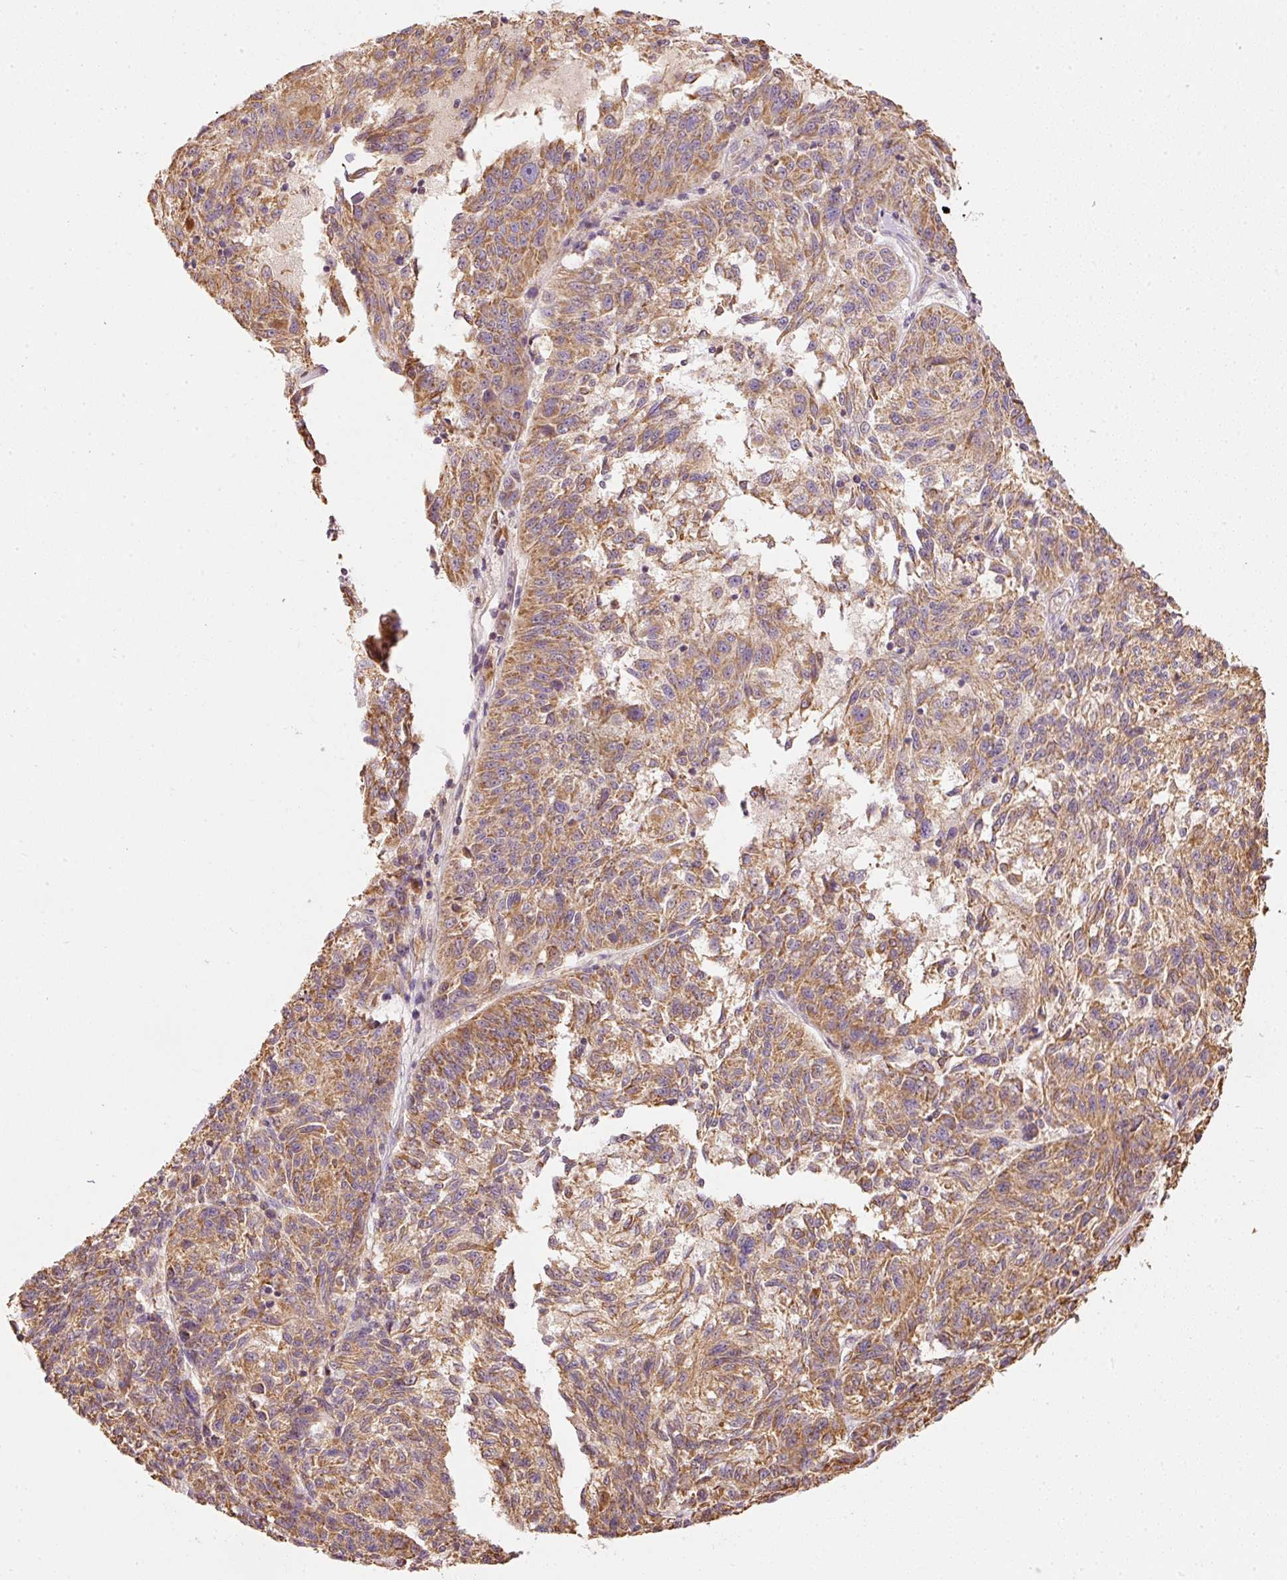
{"staining": {"intensity": "moderate", "quantity": ">75%", "location": "cytoplasmic/membranous"}, "tissue": "melanoma", "cell_type": "Tumor cells", "image_type": "cancer", "snomed": [{"axis": "morphology", "description": "Malignant melanoma, NOS"}, {"axis": "topography", "description": "Skin"}], "caption": "IHC (DAB) staining of human malignant melanoma shows moderate cytoplasmic/membranous protein positivity in about >75% of tumor cells. (Brightfield microscopy of DAB IHC at high magnification).", "gene": "PSENEN", "patient": {"sex": "male", "age": 53}}